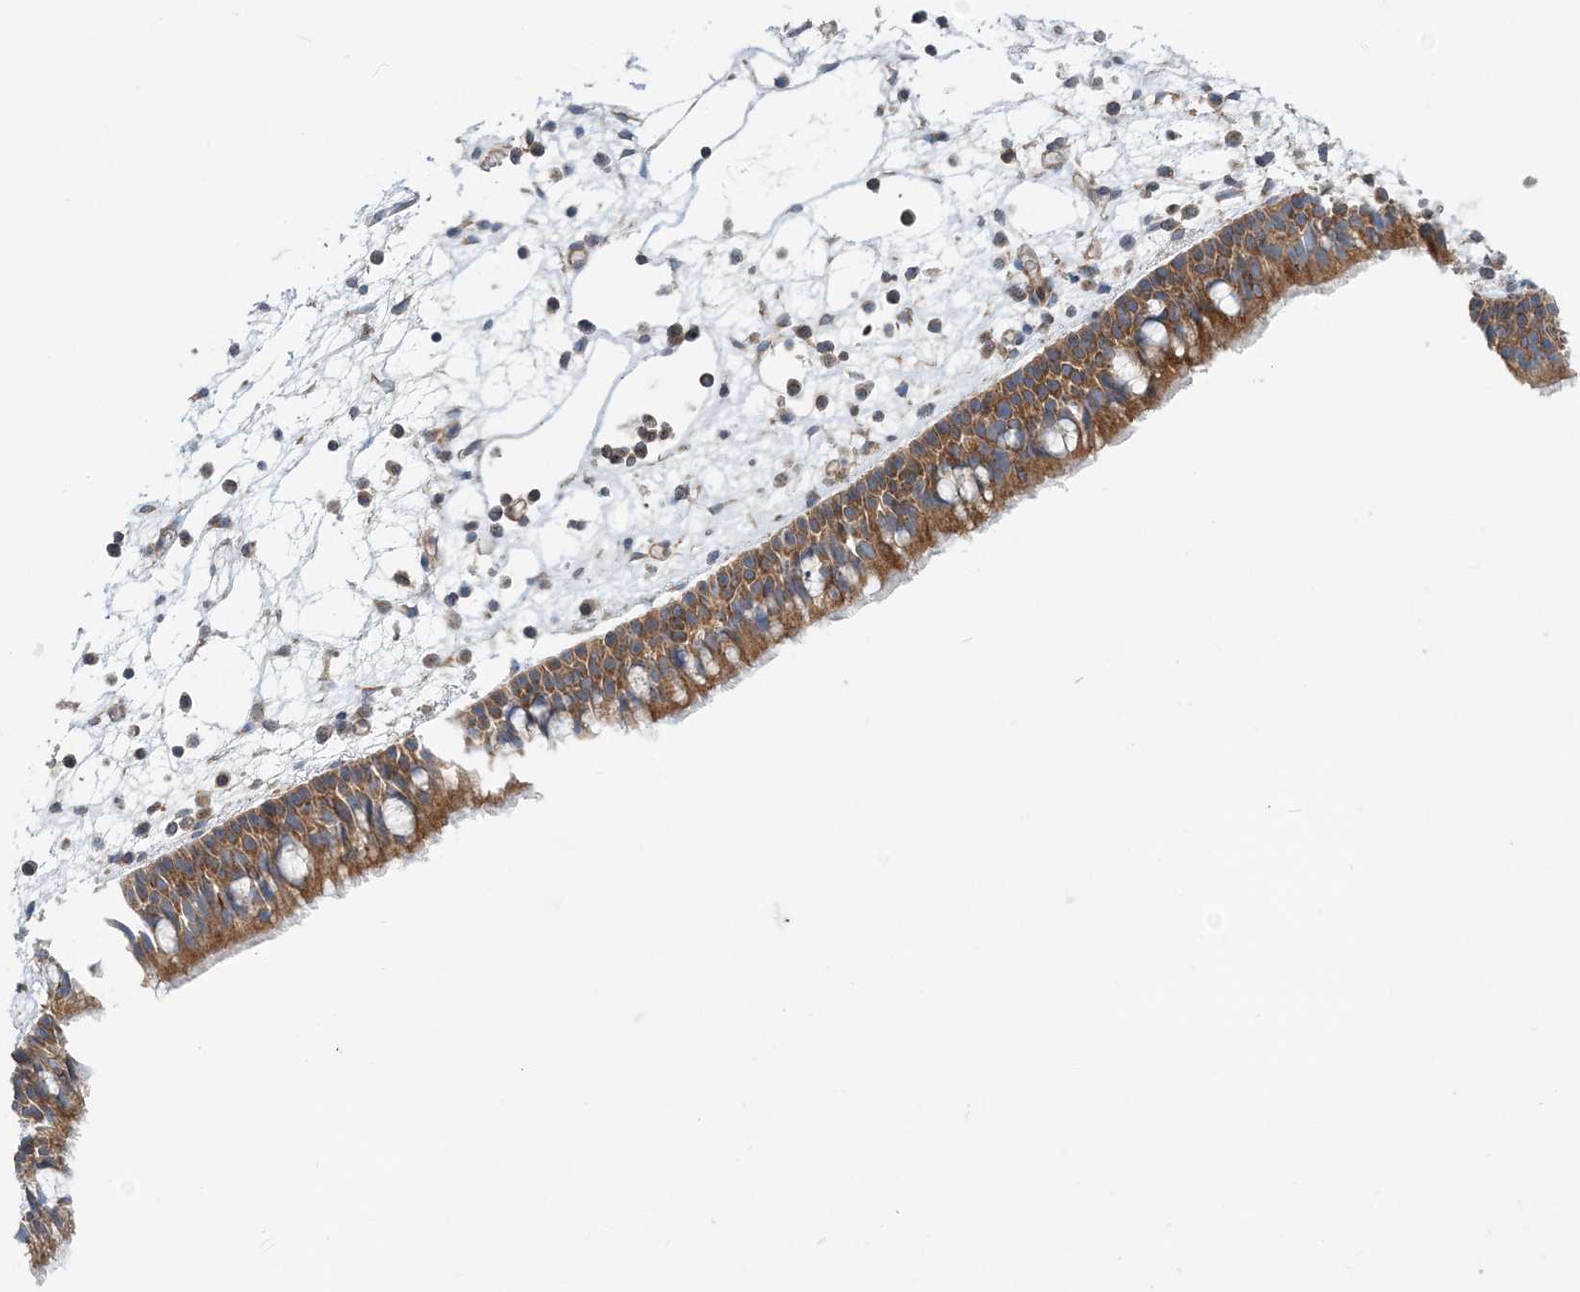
{"staining": {"intensity": "moderate", "quantity": ">75%", "location": "cytoplasmic/membranous"}, "tissue": "nasopharynx", "cell_type": "Respiratory epithelial cells", "image_type": "normal", "snomed": [{"axis": "morphology", "description": "Normal tissue, NOS"}, {"axis": "morphology", "description": "Inflammation, NOS"}, {"axis": "morphology", "description": "Malignant melanoma, Metastatic site"}, {"axis": "topography", "description": "Nasopharynx"}], "caption": "Protein analysis of benign nasopharynx exhibits moderate cytoplasmic/membranous positivity in about >75% of respiratory epithelial cells. Using DAB (brown) and hematoxylin (blue) stains, captured at high magnification using brightfield microscopy.", "gene": "MOB4", "patient": {"sex": "male", "age": 70}}